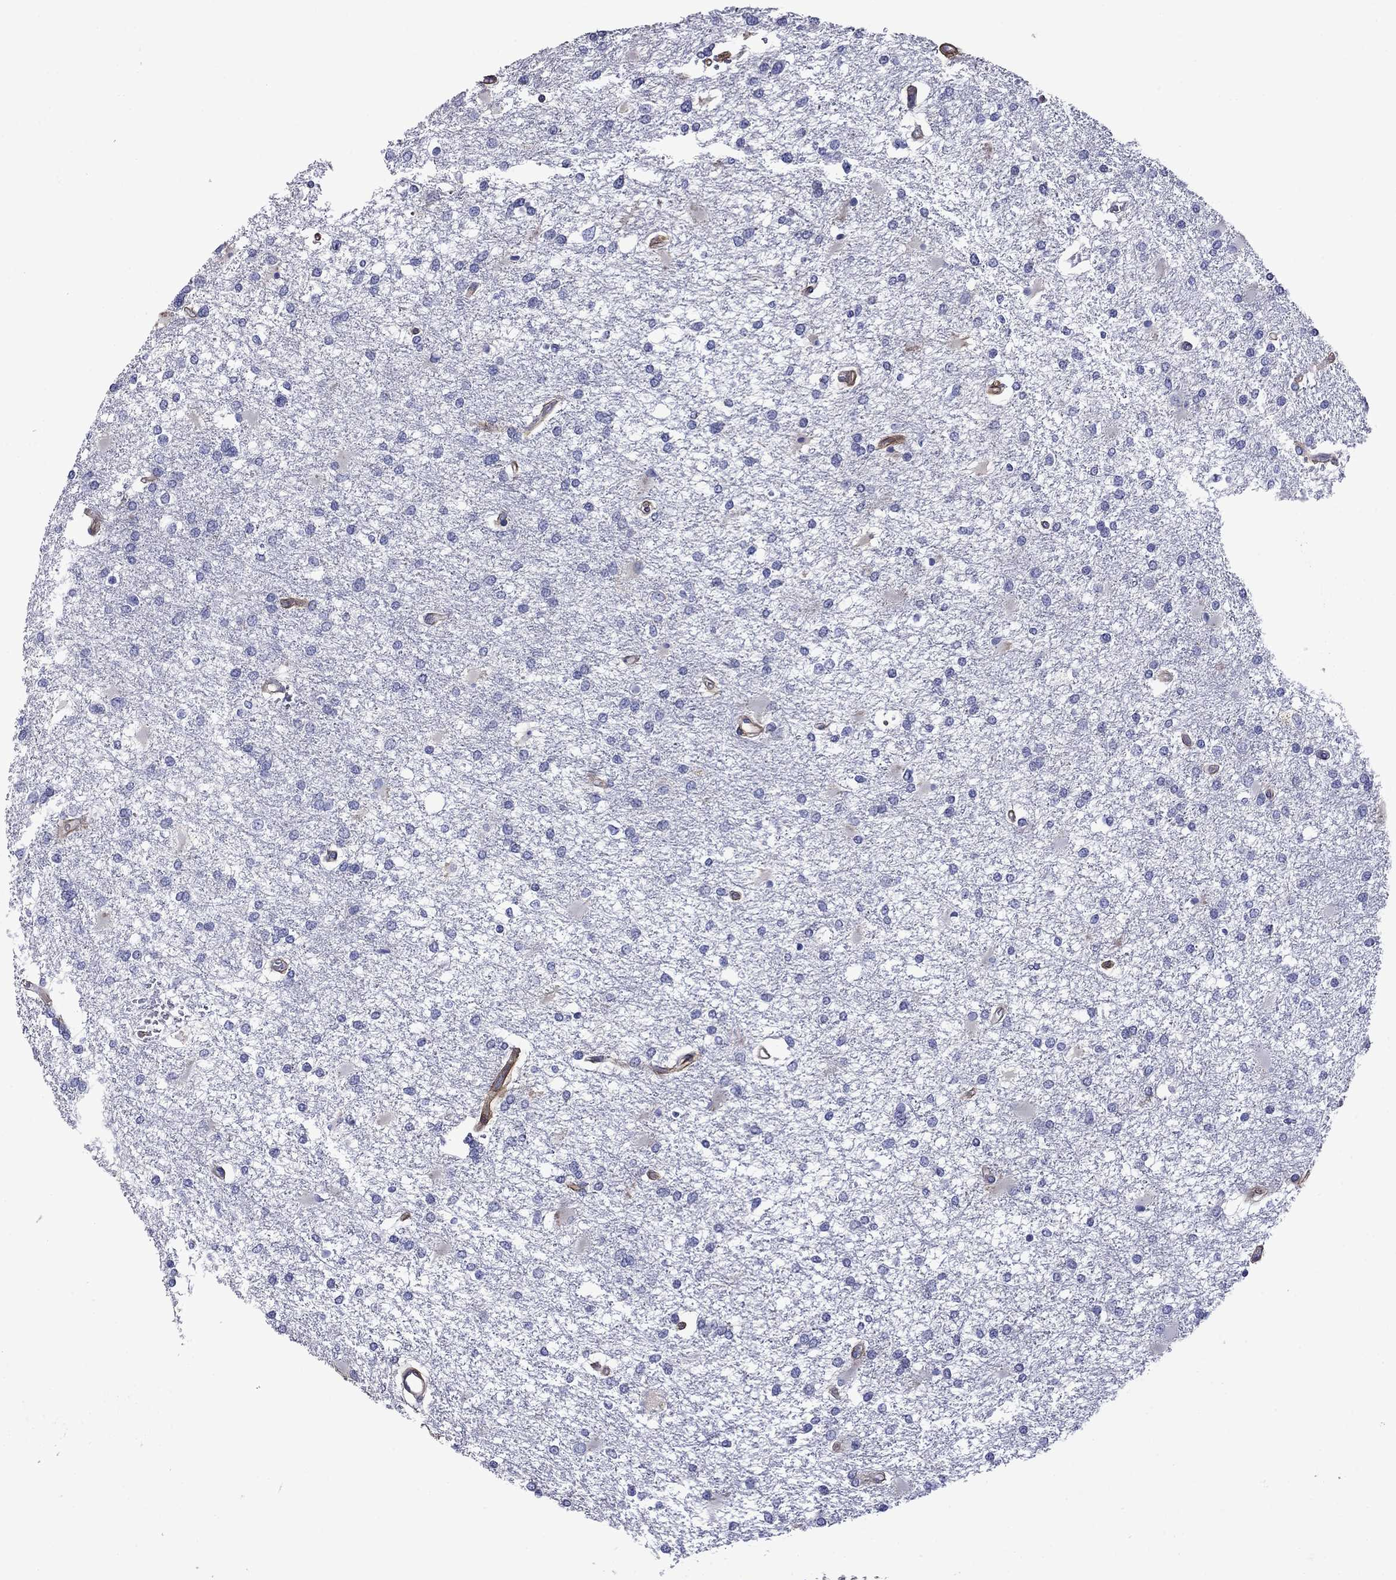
{"staining": {"intensity": "negative", "quantity": "none", "location": "none"}, "tissue": "glioma", "cell_type": "Tumor cells", "image_type": "cancer", "snomed": [{"axis": "morphology", "description": "Glioma, malignant, High grade"}, {"axis": "topography", "description": "Cerebral cortex"}], "caption": "Tumor cells show no significant staining in malignant glioma (high-grade).", "gene": "HSPG2", "patient": {"sex": "male", "age": 79}}